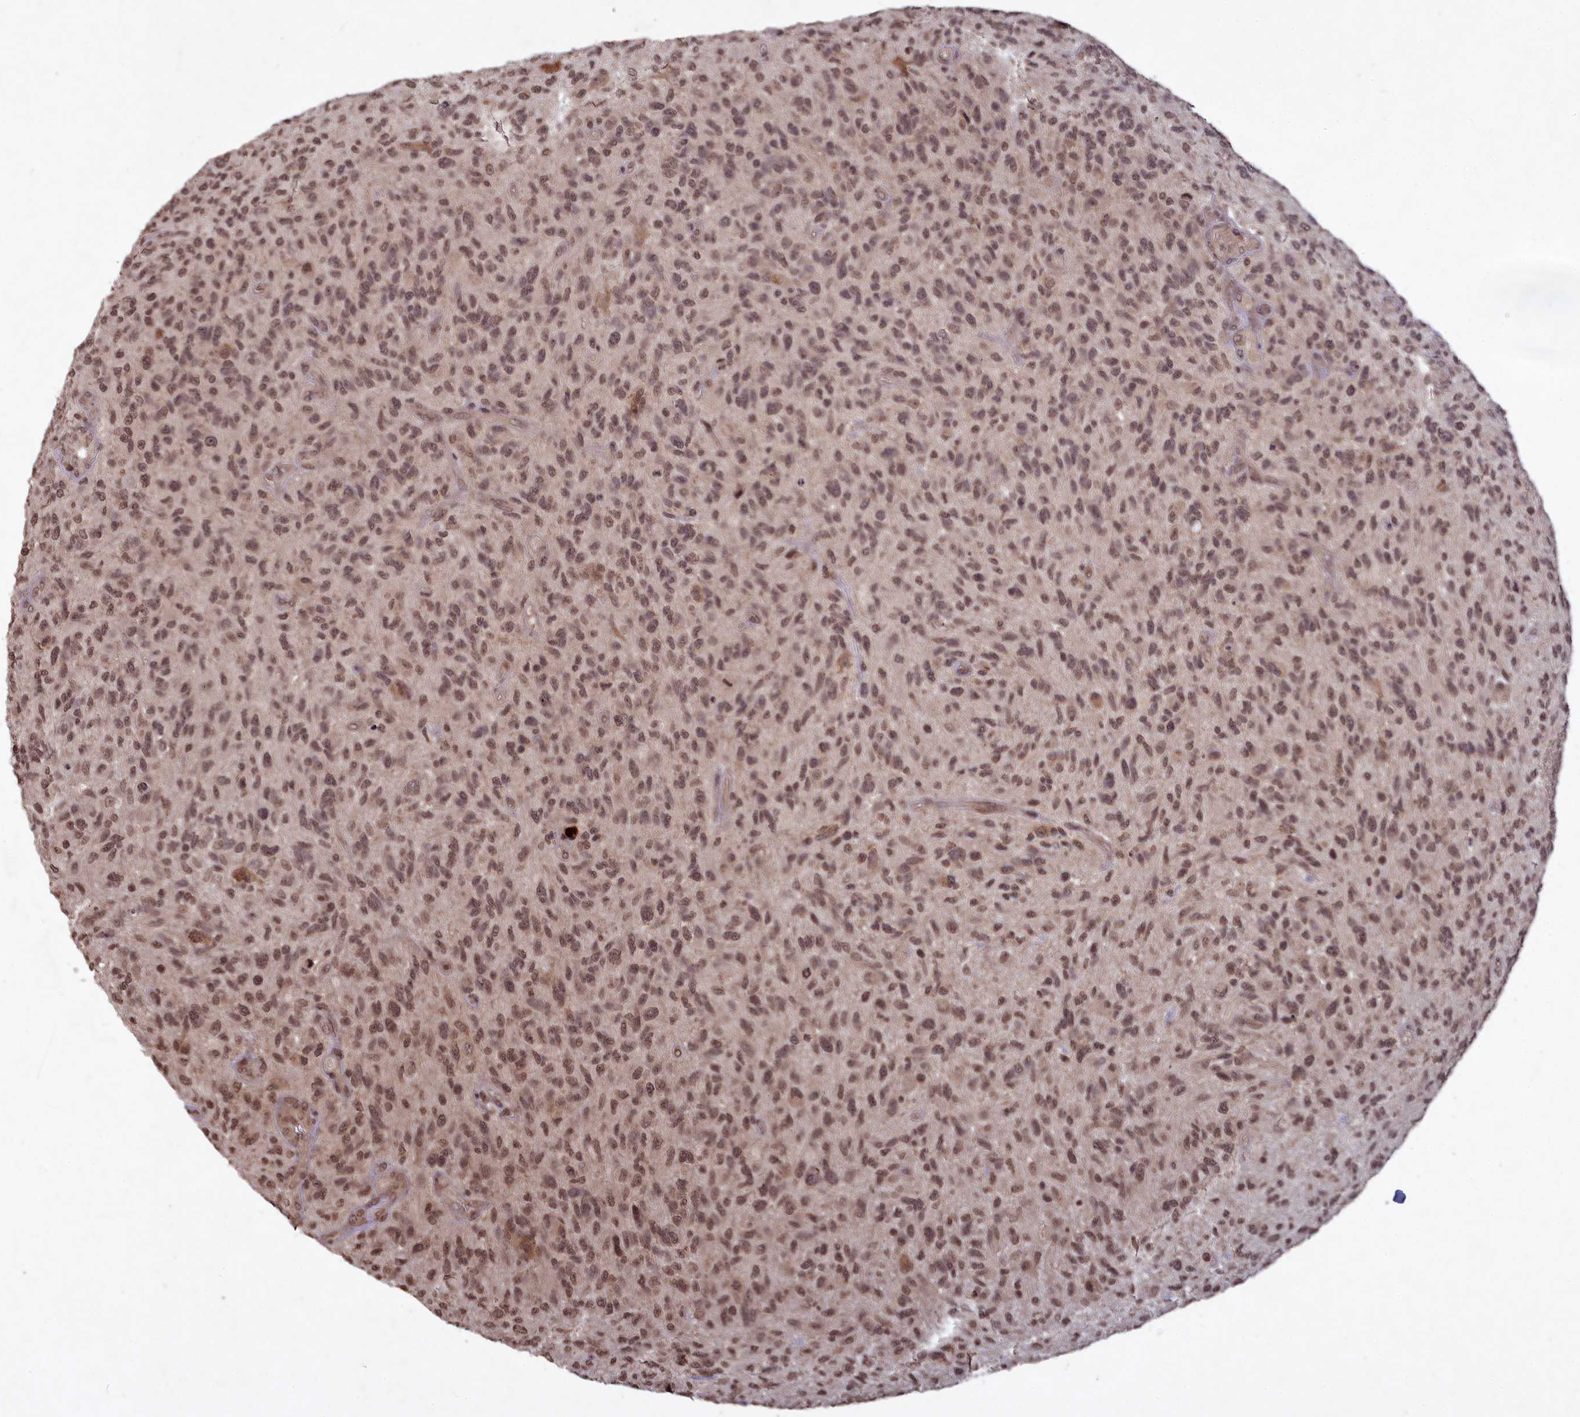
{"staining": {"intensity": "moderate", "quantity": ">75%", "location": "nuclear"}, "tissue": "glioma", "cell_type": "Tumor cells", "image_type": "cancer", "snomed": [{"axis": "morphology", "description": "Glioma, malignant, High grade"}, {"axis": "topography", "description": "Brain"}], "caption": "Protein staining reveals moderate nuclear positivity in approximately >75% of tumor cells in glioma.", "gene": "SRMS", "patient": {"sex": "male", "age": 47}}